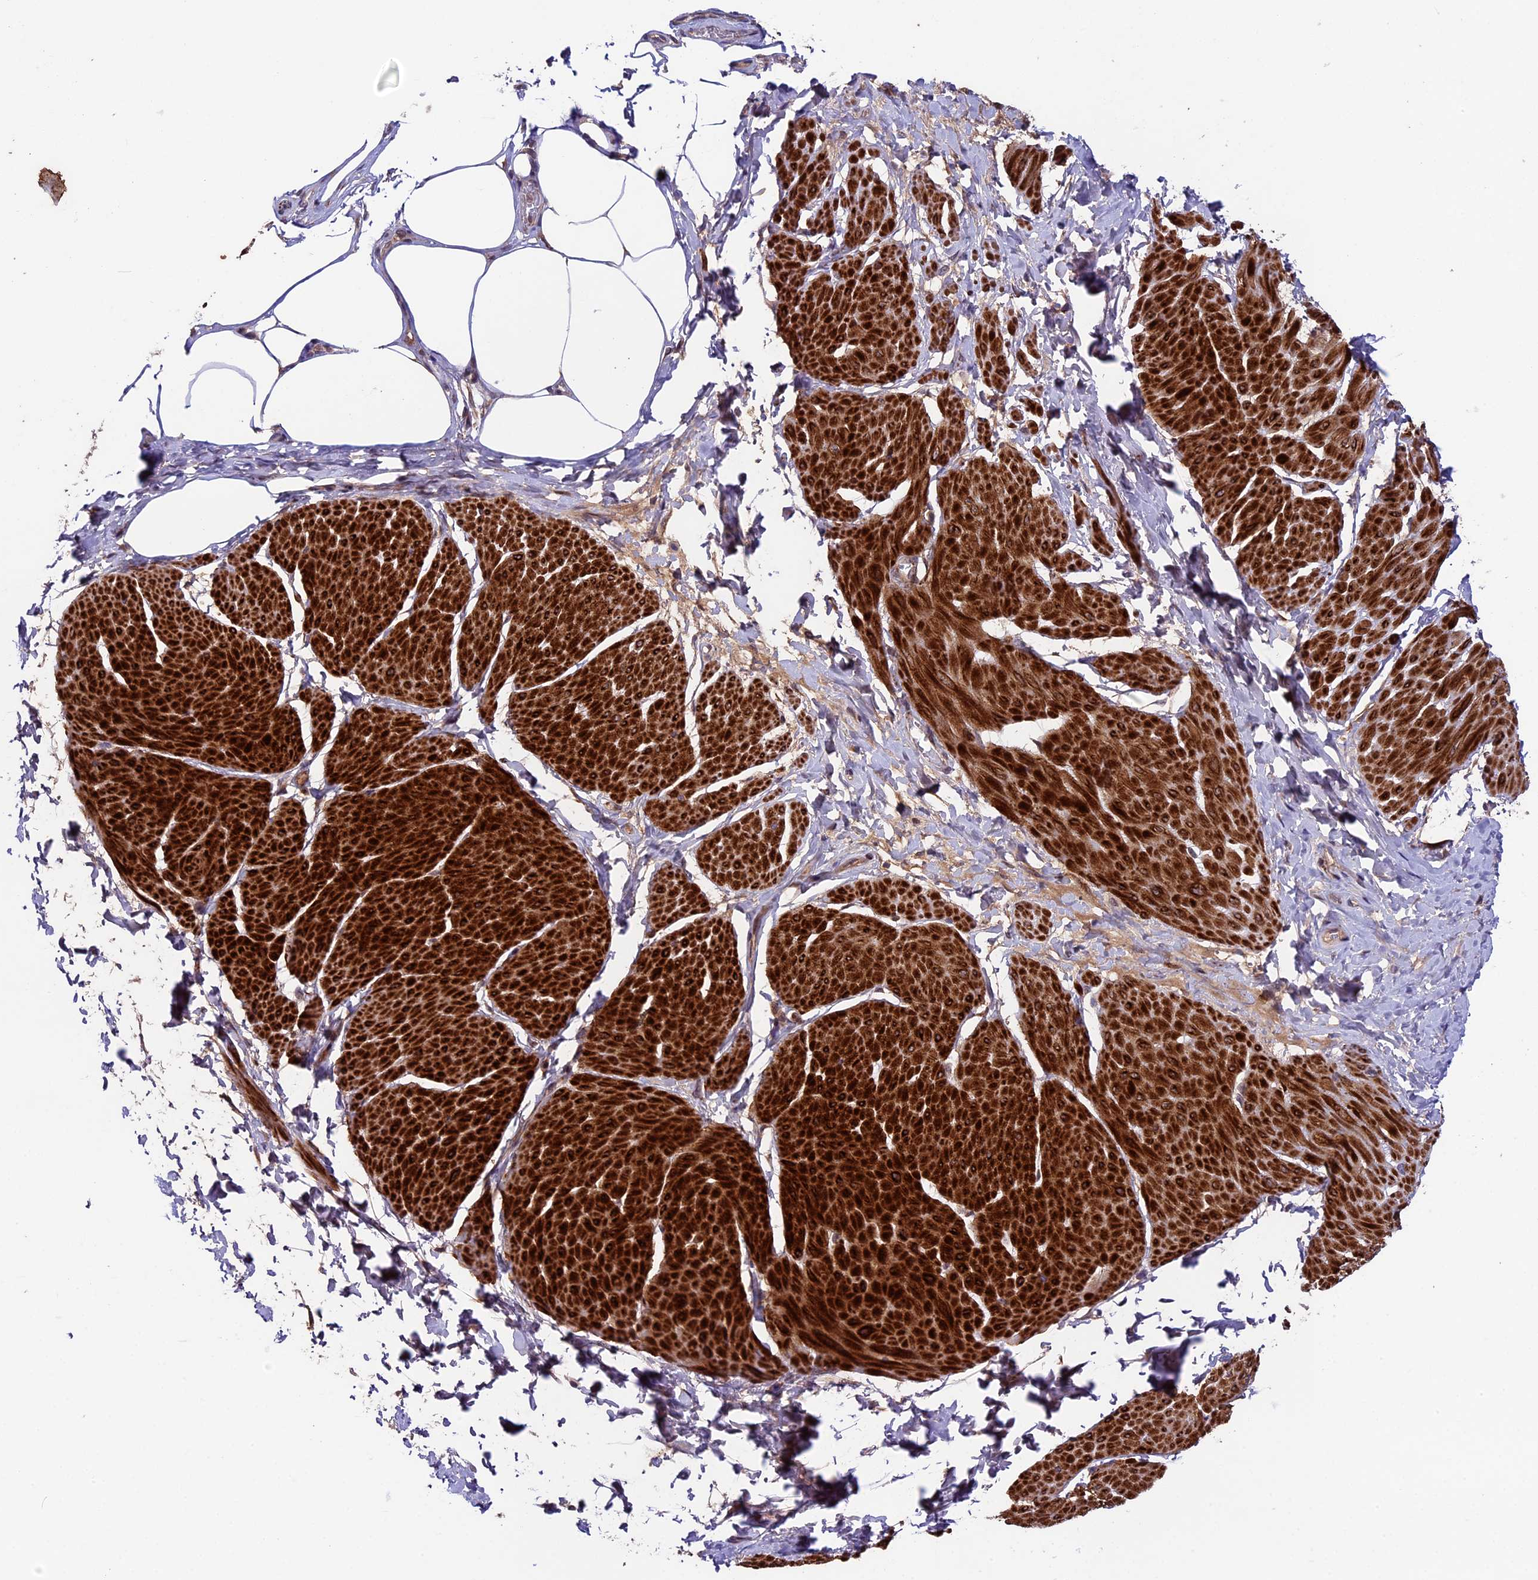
{"staining": {"intensity": "strong", "quantity": "25%-75%", "location": "cytoplasmic/membranous"}, "tissue": "smooth muscle", "cell_type": "Smooth muscle cells", "image_type": "normal", "snomed": [{"axis": "morphology", "description": "Urothelial carcinoma, High grade"}, {"axis": "topography", "description": "Urinary bladder"}], "caption": "Strong cytoplasmic/membranous positivity is identified in approximately 25%-75% of smooth muscle cells in unremarkable smooth muscle.", "gene": "SIPA1L3", "patient": {"sex": "male", "age": 46}}